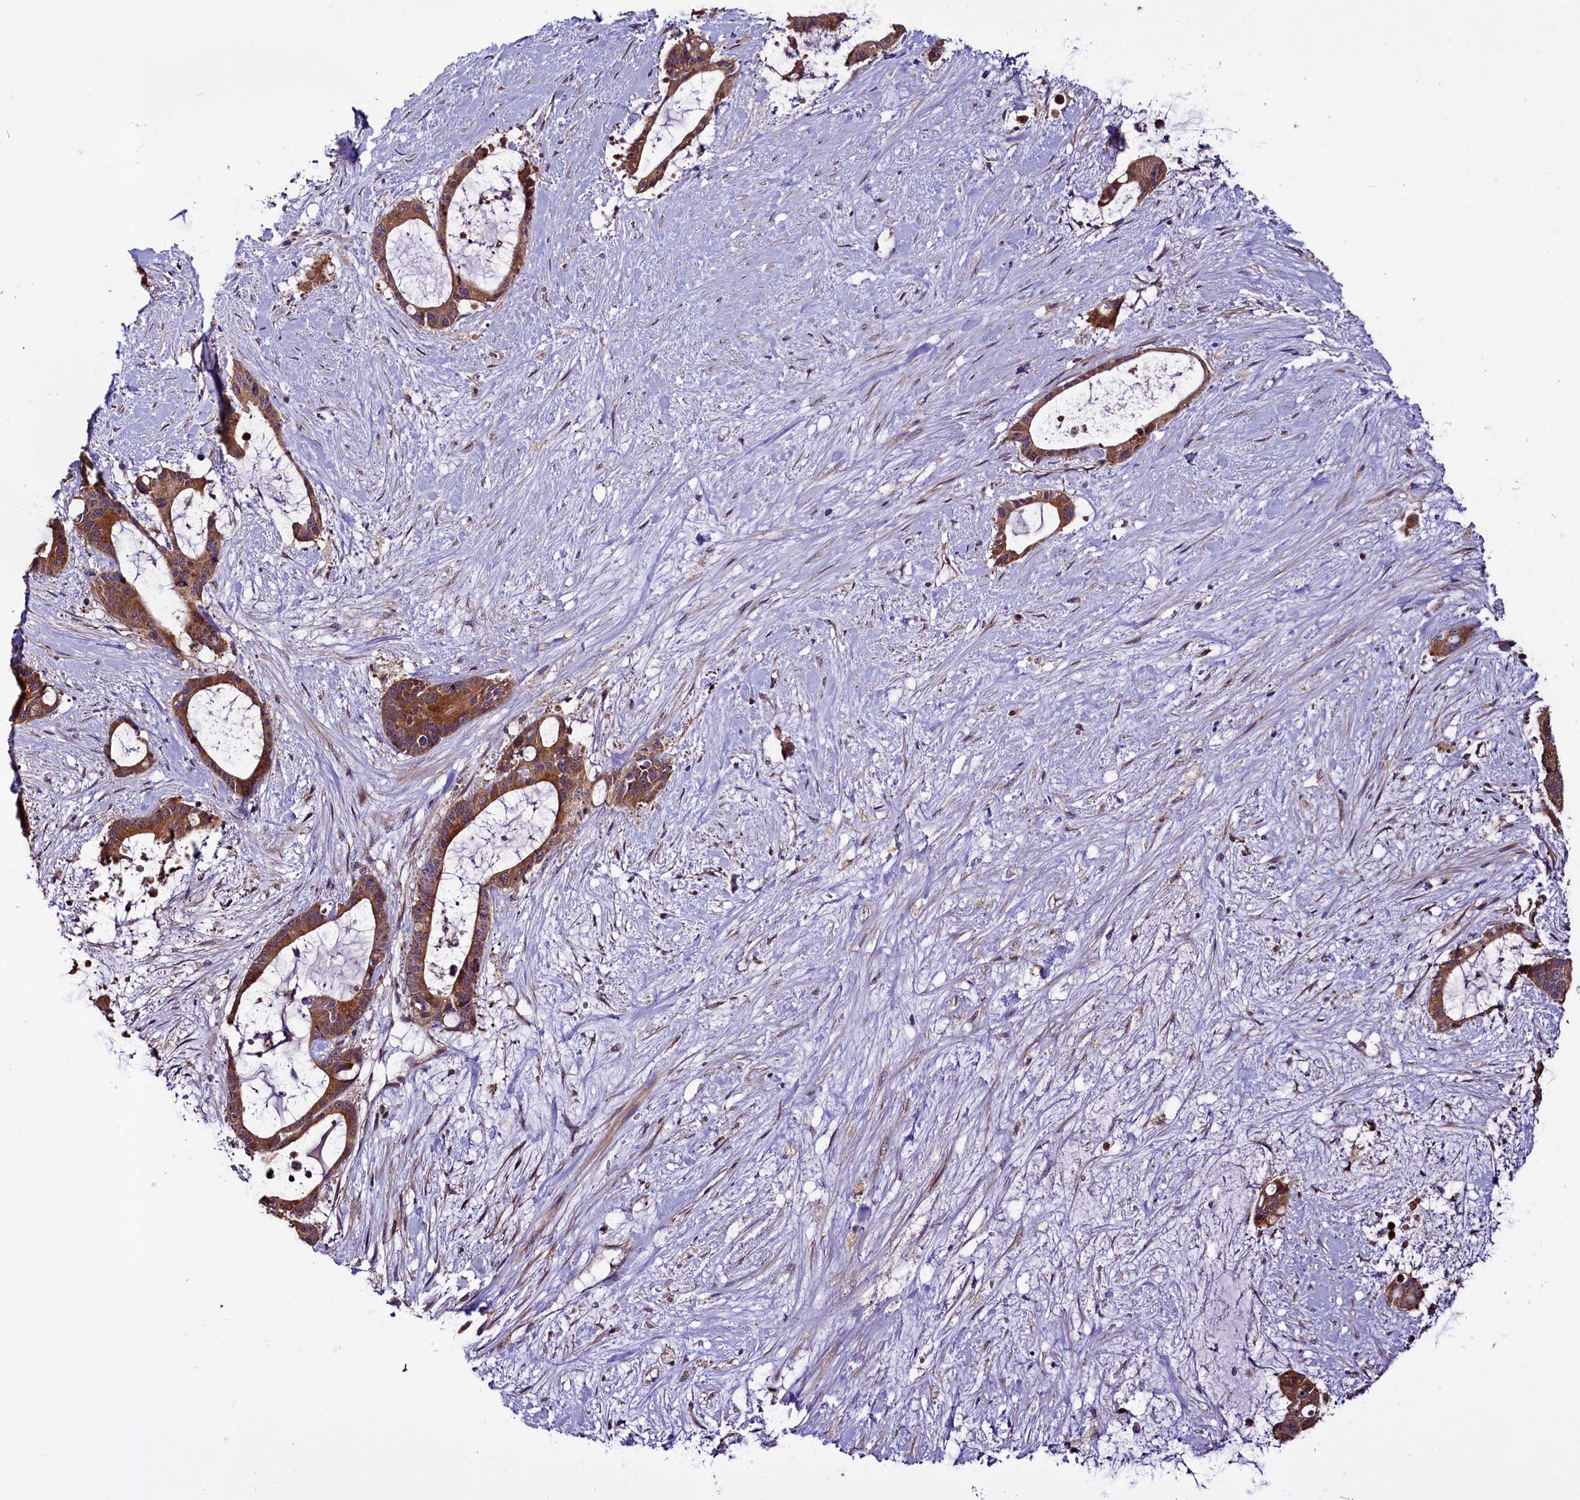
{"staining": {"intensity": "moderate", "quantity": ">75%", "location": "cytoplasmic/membranous"}, "tissue": "liver cancer", "cell_type": "Tumor cells", "image_type": "cancer", "snomed": [{"axis": "morphology", "description": "Normal tissue, NOS"}, {"axis": "morphology", "description": "Cholangiocarcinoma"}, {"axis": "topography", "description": "Liver"}, {"axis": "topography", "description": "Peripheral nerve tissue"}], "caption": "Immunohistochemical staining of human liver cholangiocarcinoma displays medium levels of moderate cytoplasmic/membranous staining in approximately >75% of tumor cells.", "gene": "RPUSD2", "patient": {"sex": "female", "age": 73}}